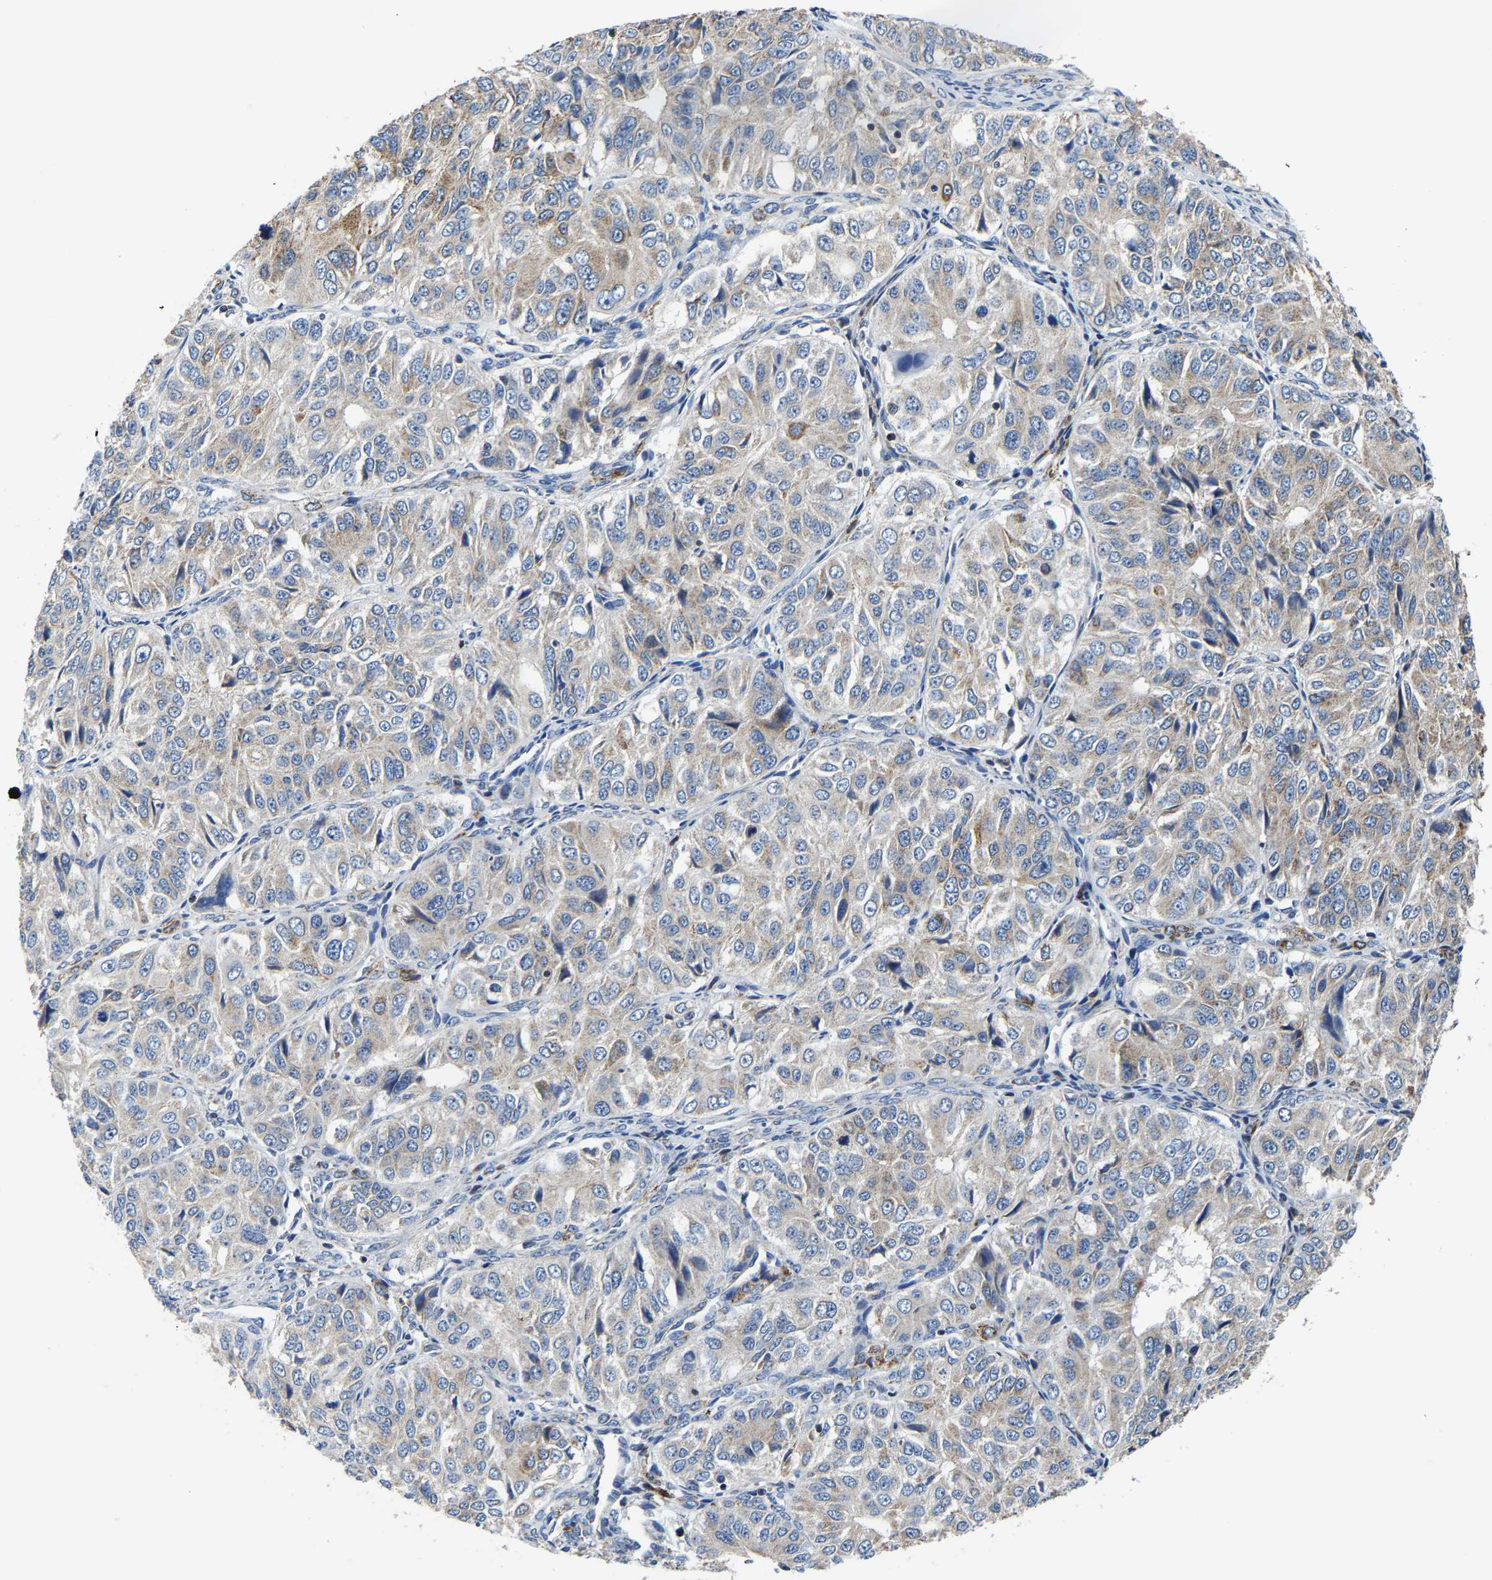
{"staining": {"intensity": "moderate", "quantity": ">75%", "location": "cytoplasmic/membranous"}, "tissue": "ovarian cancer", "cell_type": "Tumor cells", "image_type": "cancer", "snomed": [{"axis": "morphology", "description": "Carcinoma, endometroid"}, {"axis": "topography", "description": "Ovary"}], "caption": "Approximately >75% of tumor cells in human ovarian cancer (endometroid carcinoma) demonstrate moderate cytoplasmic/membranous protein positivity as visualized by brown immunohistochemical staining.", "gene": "AGK", "patient": {"sex": "female", "age": 51}}